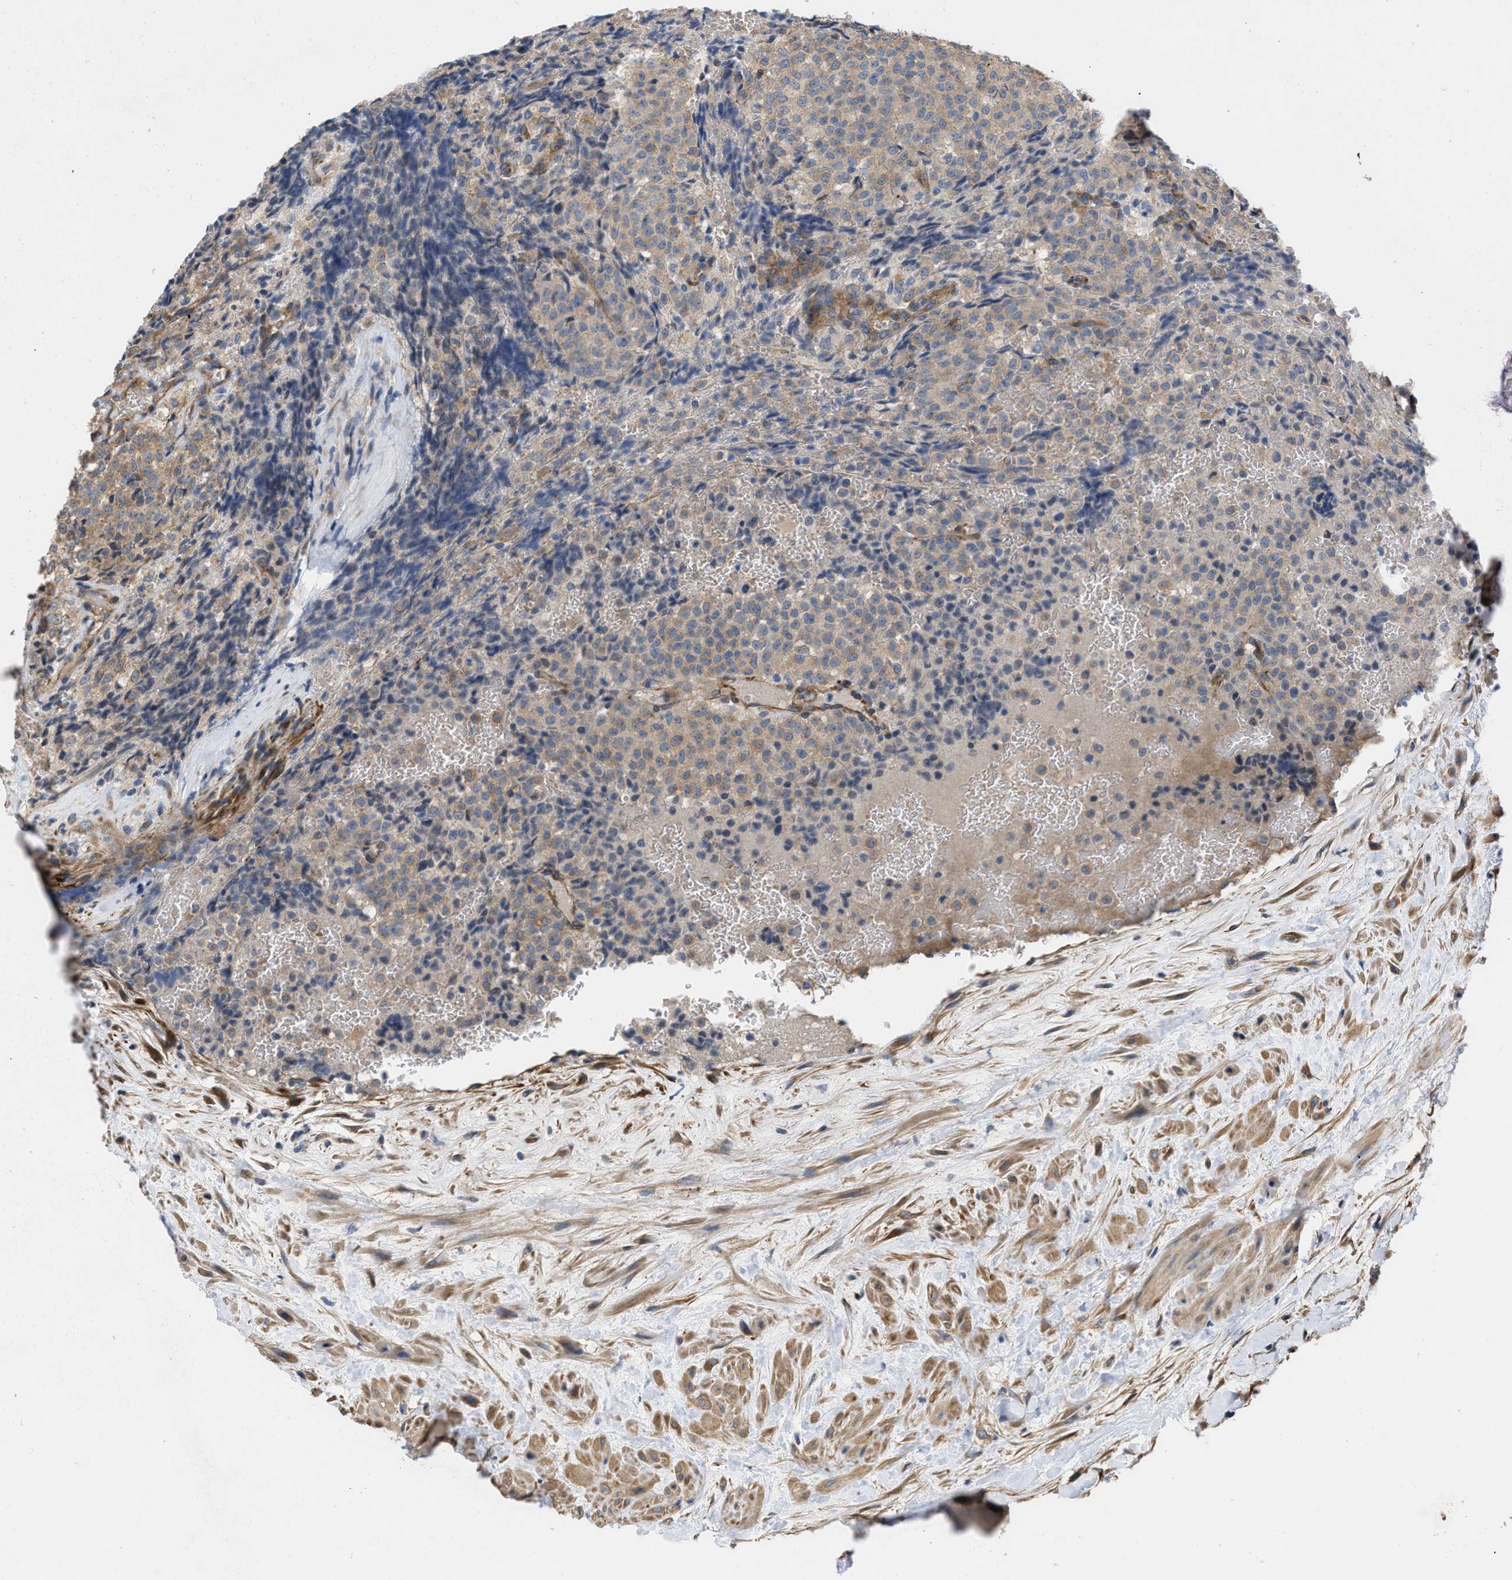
{"staining": {"intensity": "weak", "quantity": ">75%", "location": "cytoplasmic/membranous"}, "tissue": "testis cancer", "cell_type": "Tumor cells", "image_type": "cancer", "snomed": [{"axis": "morphology", "description": "Seminoma, NOS"}, {"axis": "topography", "description": "Testis"}], "caption": "Immunohistochemical staining of testis cancer shows low levels of weak cytoplasmic/membranous protein staining in approximately >75% of tumor cells.", "gene": "SLC4A11", "patient": {"sex": "male", "age": 59}}